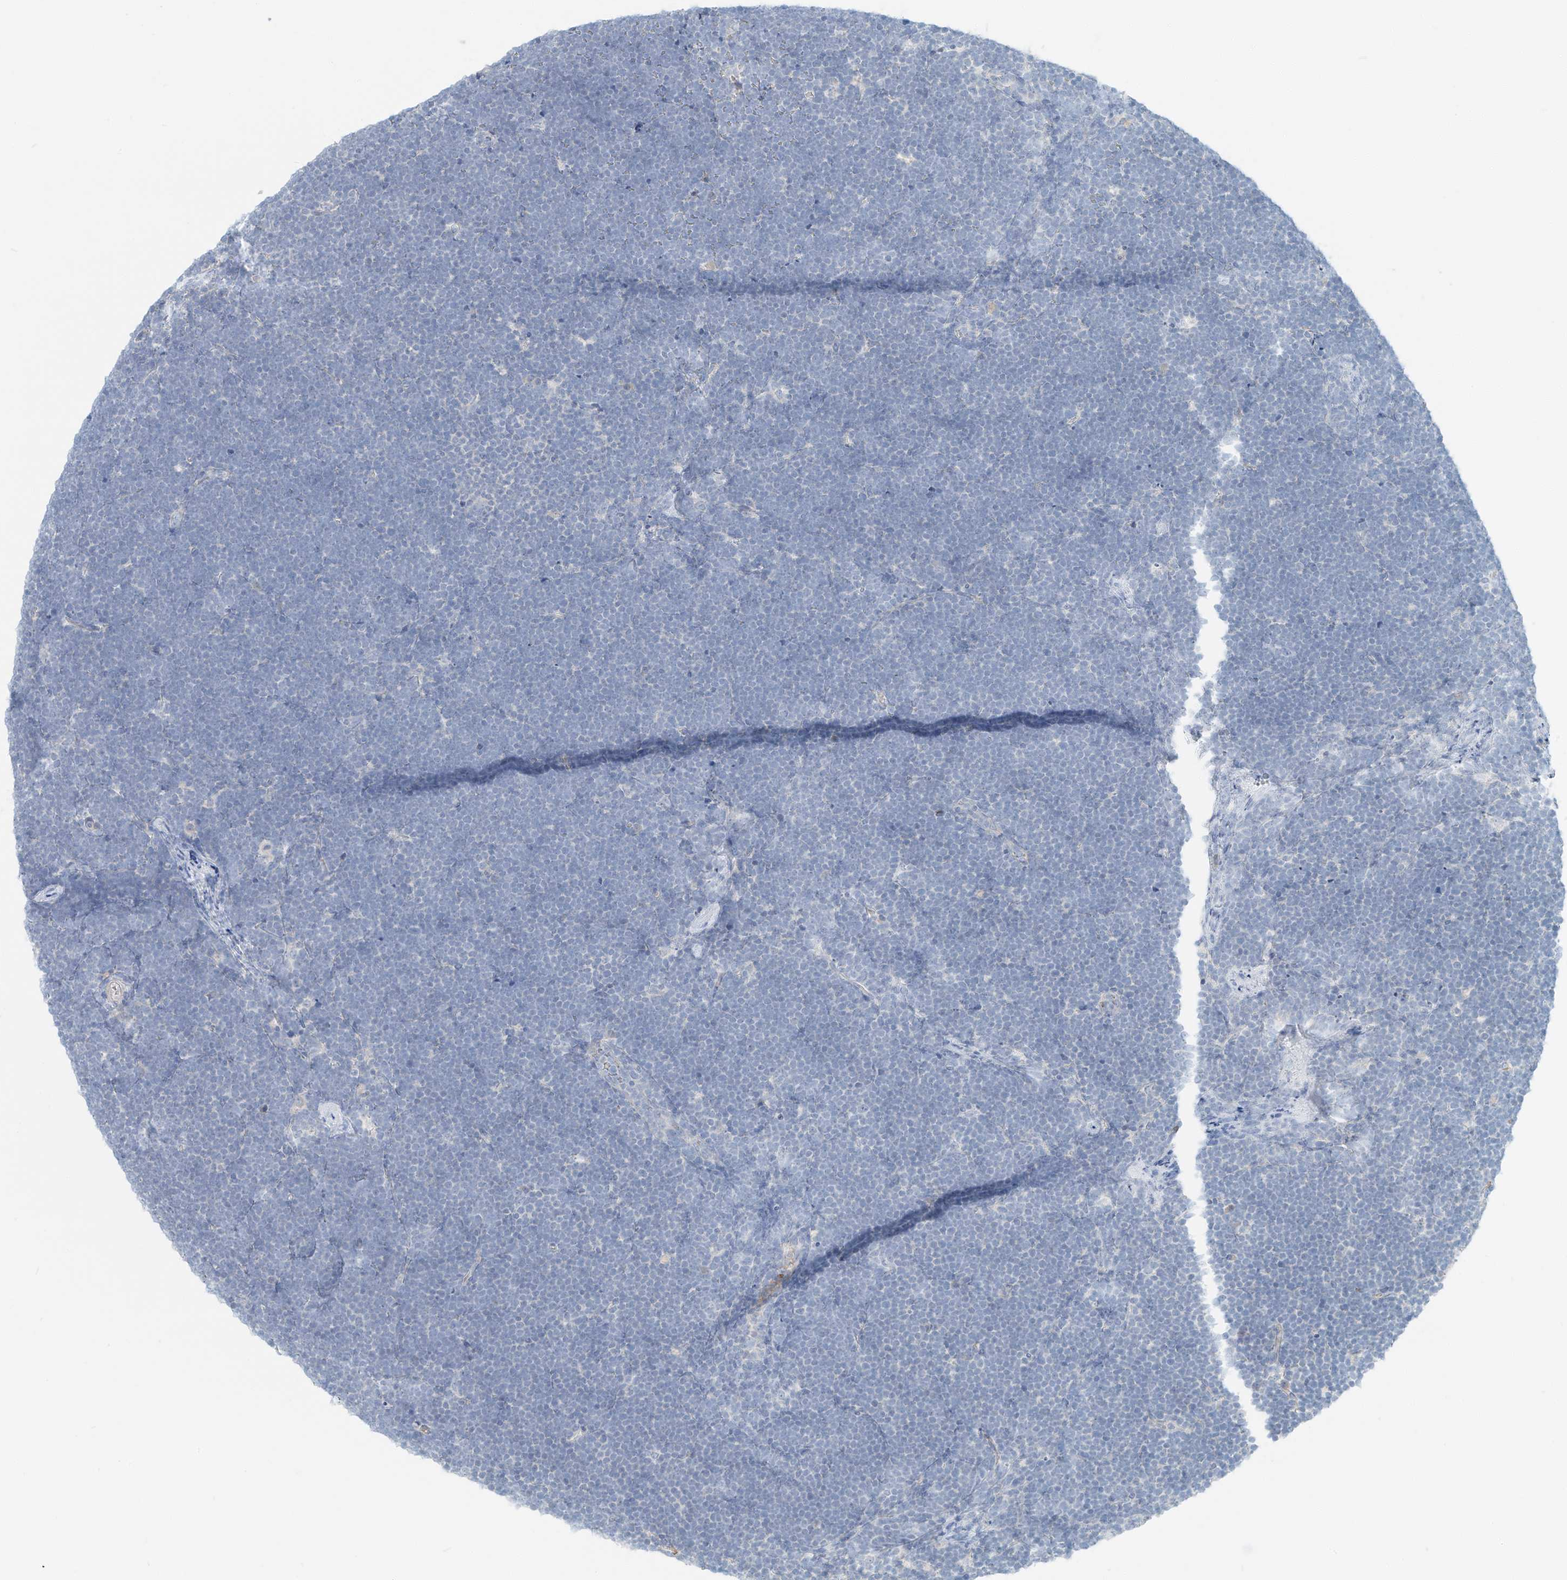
{"staining": {"intensity": "negative", "quantity": "none", "location": "none"}, "tissue": "lymphoma", "cell_type": "Tumor cells", "image_type": "cancer", "snomed": [{"axis": "morphology", "description": "Malignant lymphoma, non-Hodgkin's type, High grade"}, {"axis": "topography", "description": "Lymph node"}], "caption": "Immunohistochemistry photomicrograph of human malignant lymphoma, non-Hodgkin's type (high-grade) stained for a protein (brown), which demonstrates no staining in tumor cells.", "gene": "PGC", "patient": {"sex": "male", "age": 13}}